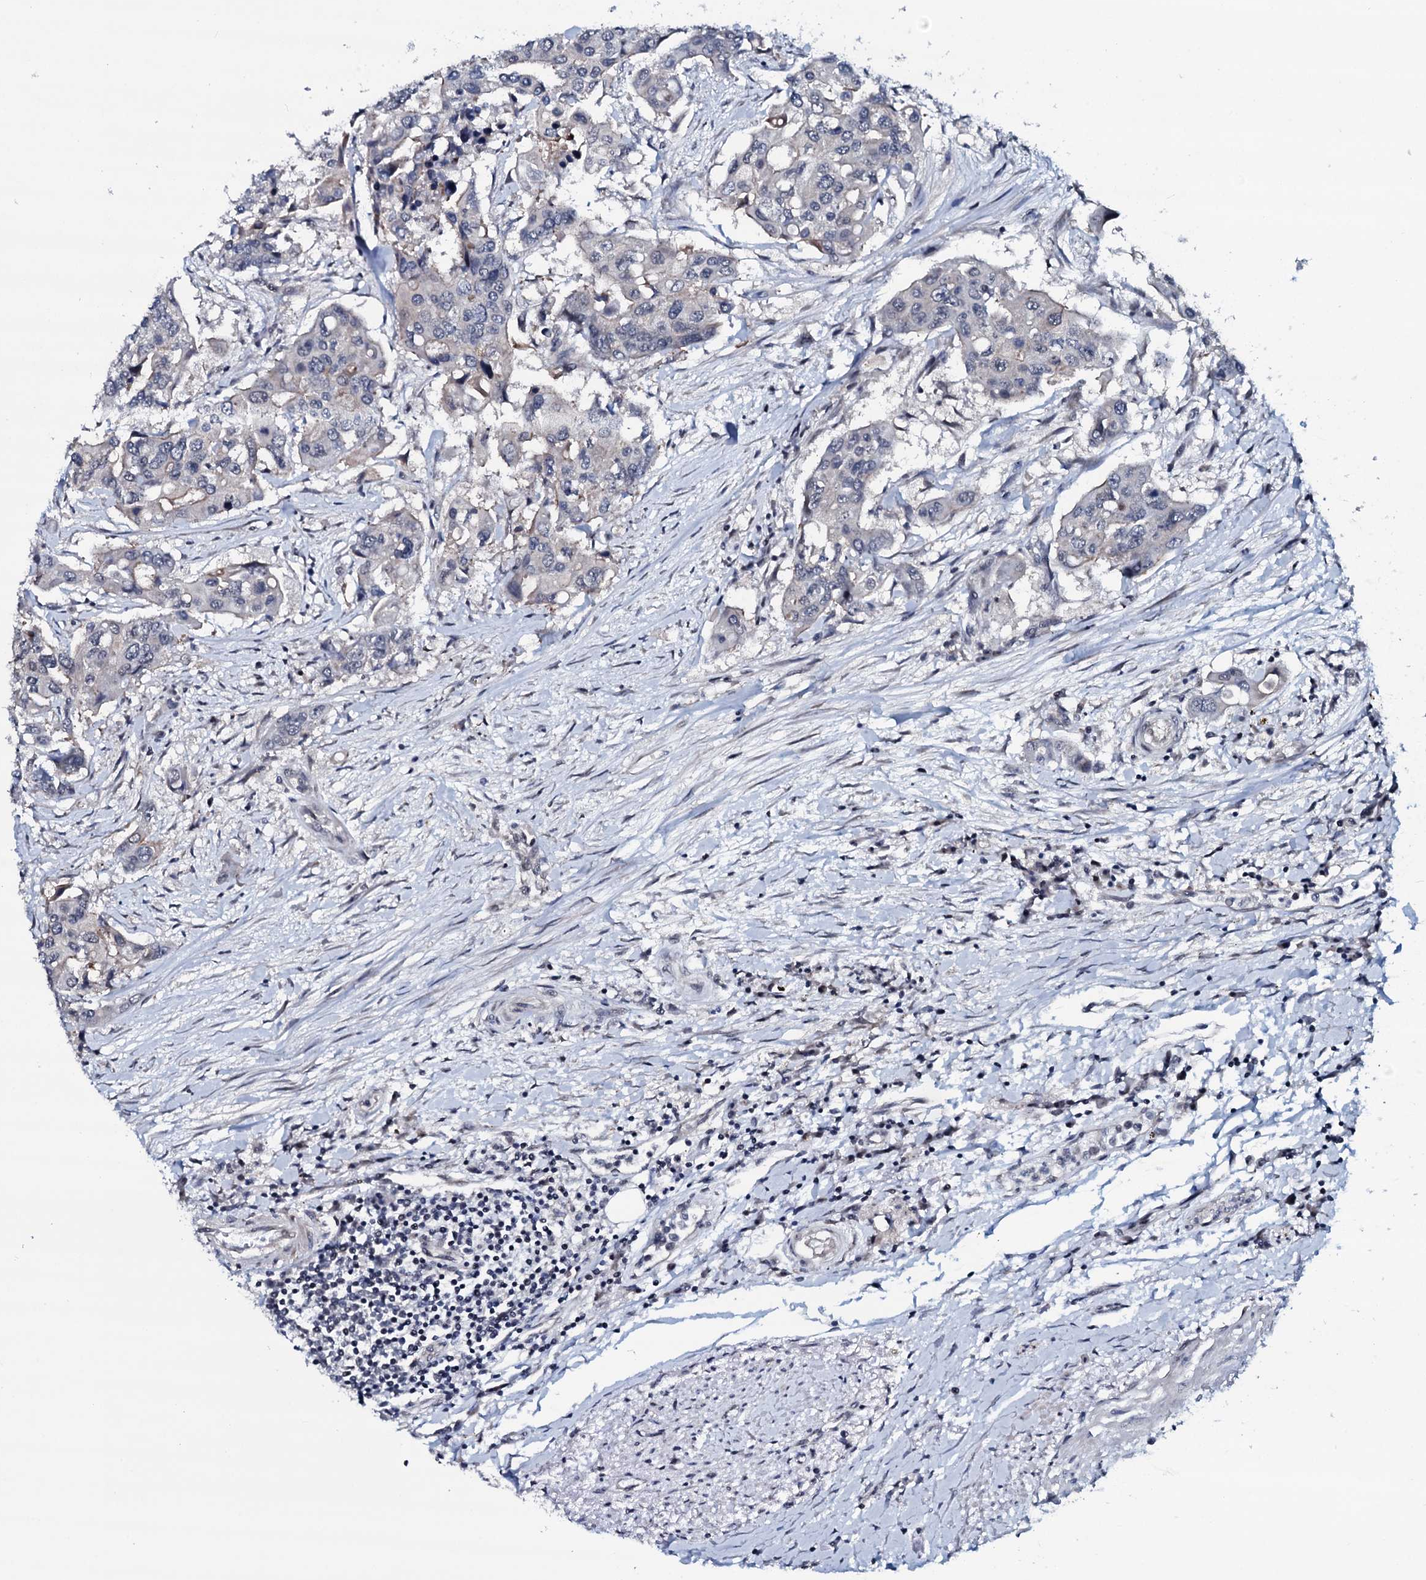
{"staining": {"intensity": "negative", "quantity": "none", "location": "none"}, "tissue": "colorectal cancer", "cell_type": "Tumor cells", "image_type": "cancer", "snomed": [{"axis": "morphology", "description": "Adenocarcinoma, NOS"}, {"axis": "topography", "description": "Colon"}], "caption": "Human colorectal cancer stained for a protein using immunohistochemistry exhibits no positivity in tumor cells.", "gene": "OGFOD2", "patient": {"sex": "male", "age": 77}}